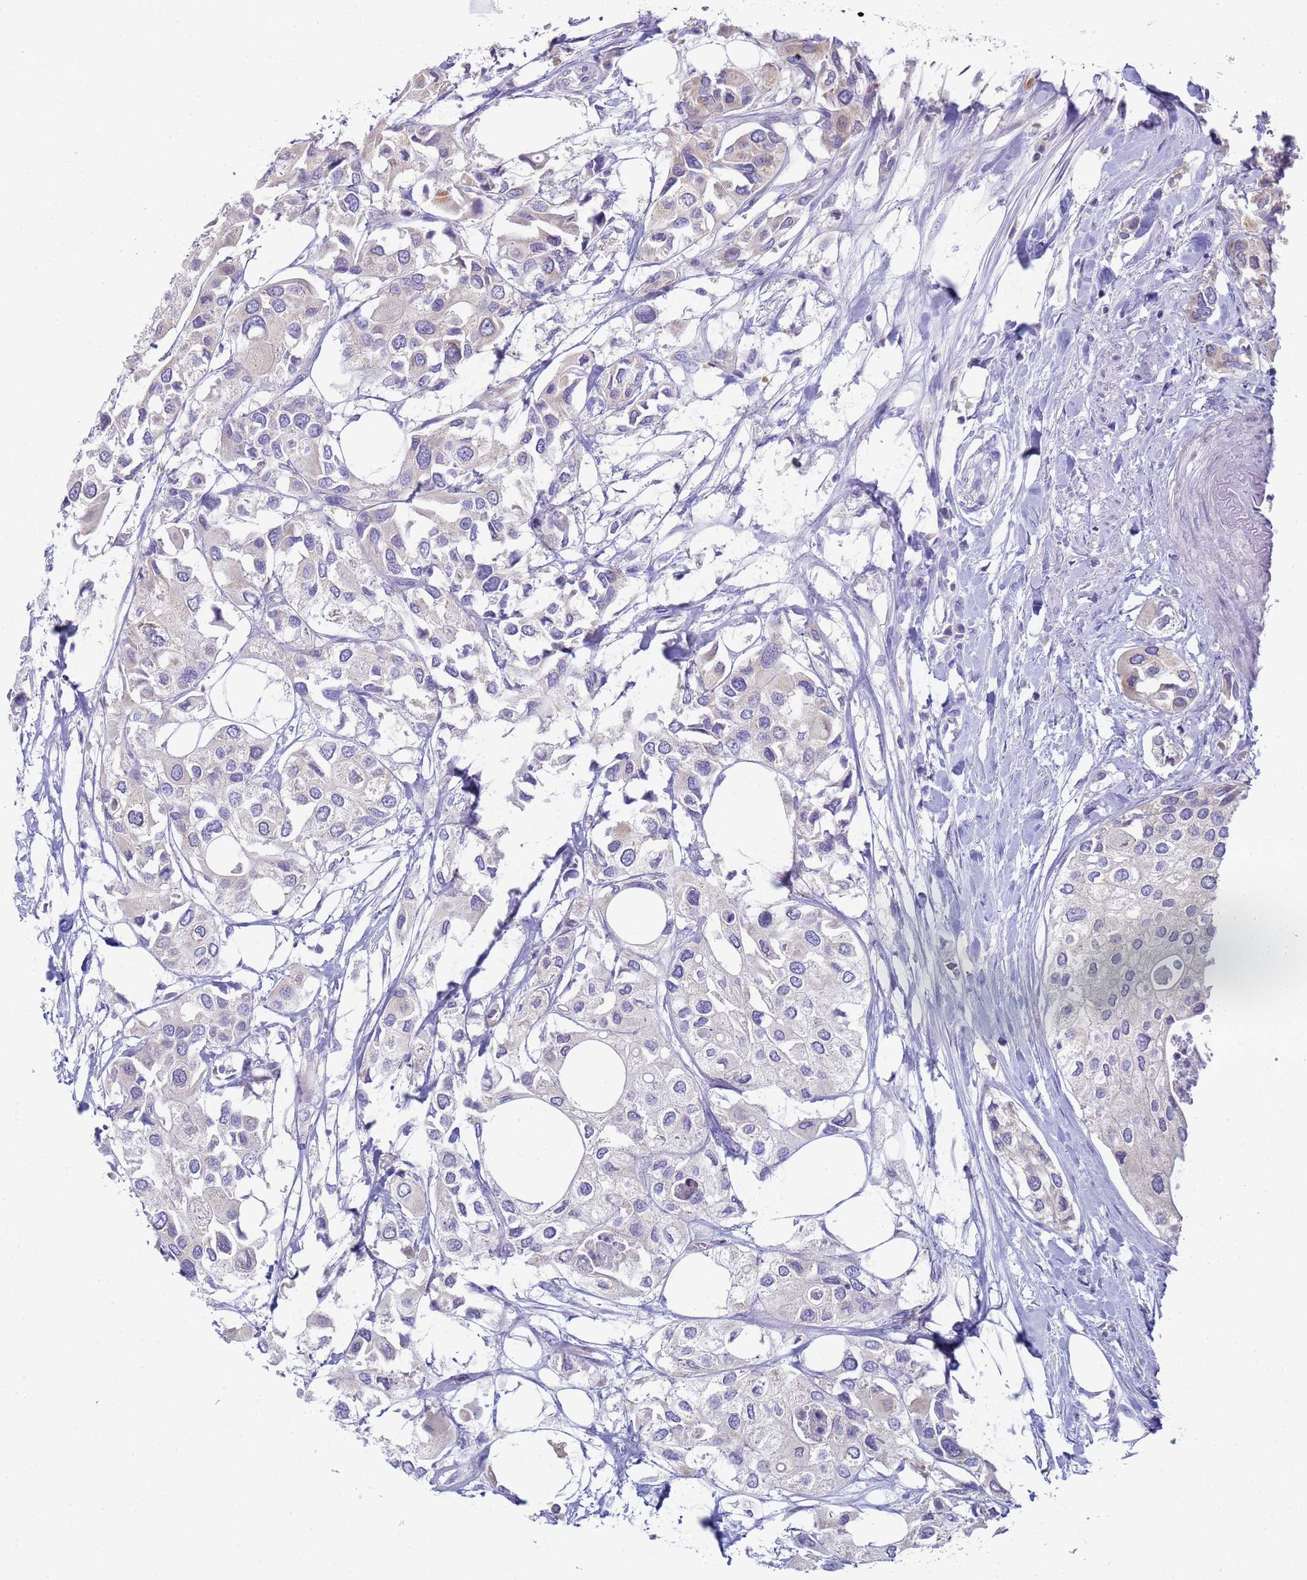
{"staining": {"intensity": "negative", "quantity": "none", "location": "none"}, "tissue": "urothelial cancer", "cell_type": "Tumor cells", "image_type": "cancer", "snomed": [{"axis": "morphology", "description": "Urothelial carcinoma, High grade"}, {"axis": "topography", "description": "Urinary bladder"}], "caption": "IHC of high-grade urothelial carcinoma reveals no staining in tumor cells. Nuclei are stained in blue.", "gene": "CR1", "patient": {"sex": "male", "age": 64}}